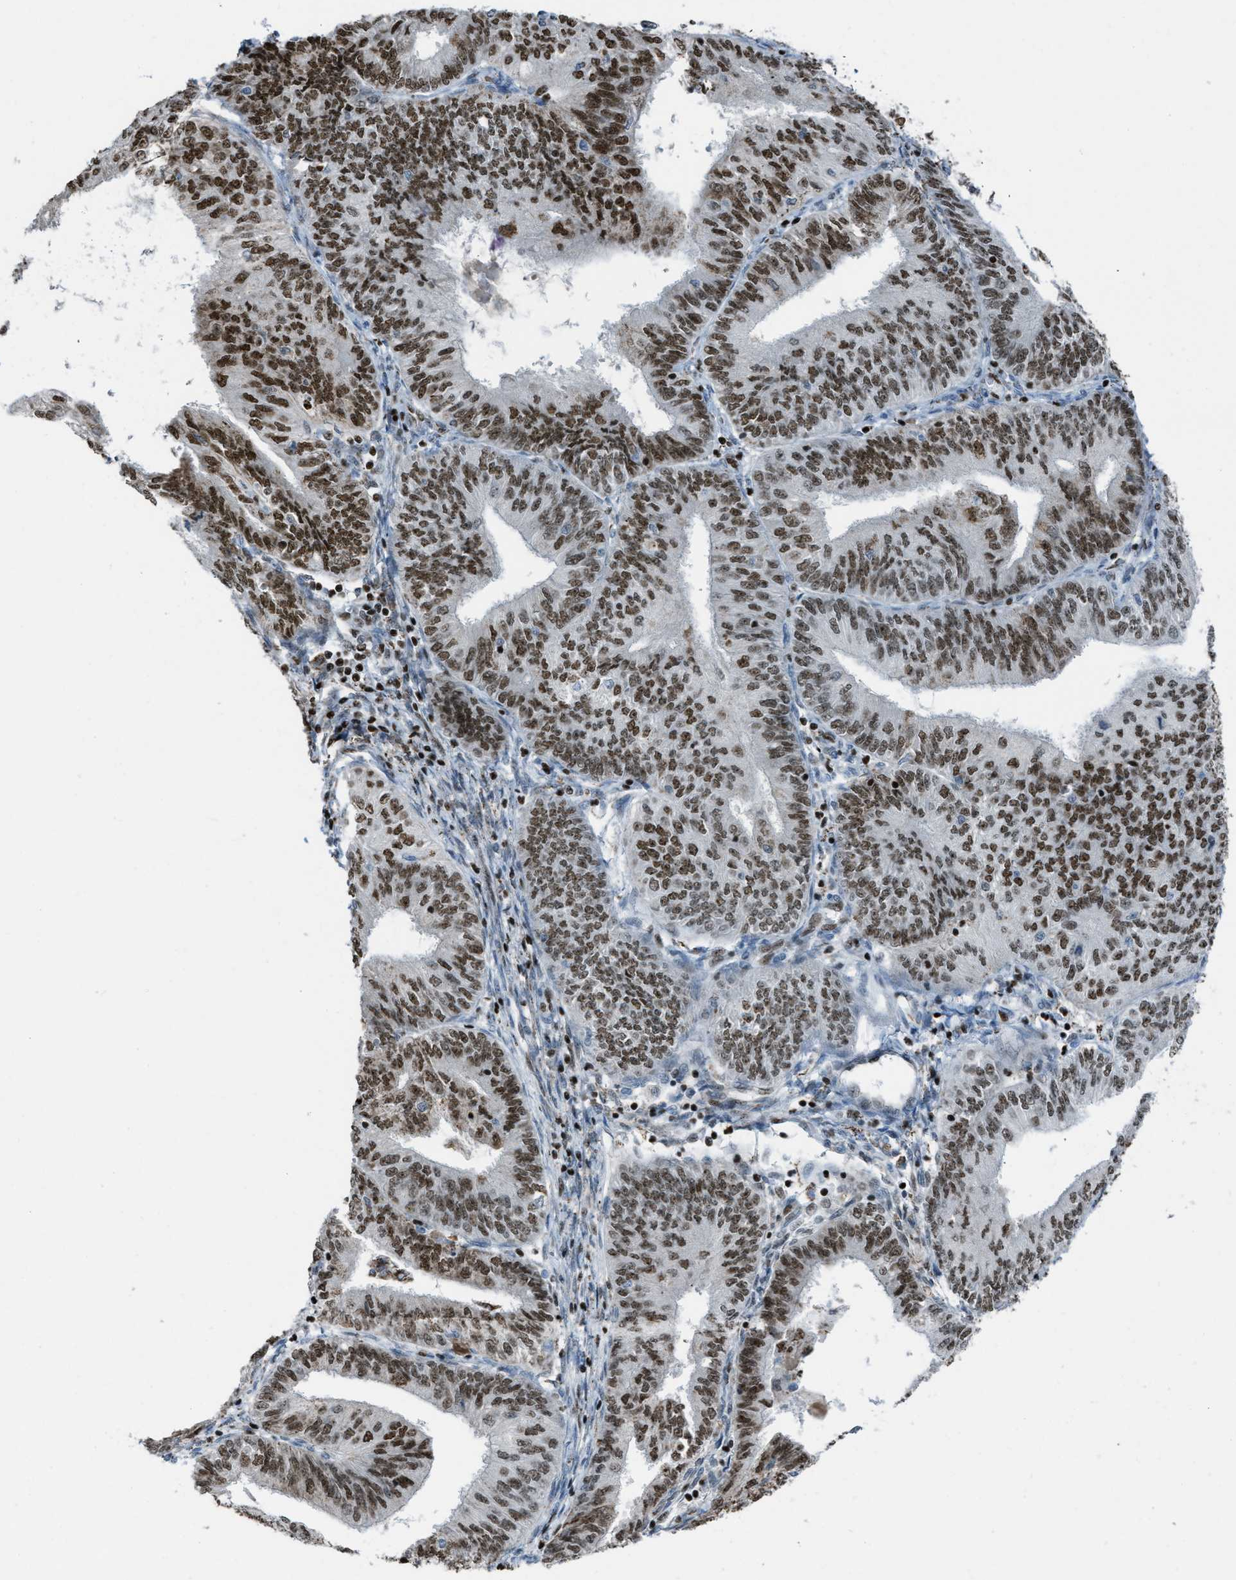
{"staining": {"intensity": "strong", "quantity": ">75%", "location": "nuclear"}, "tissue": "endometrial cancer", "cell_type": "Tumor cells", "image_type": "cancer", "snomed": [{"axis": "morphology", "description": "Adenocarcinoma, NOS"}, {"axis": "topography", "description": "Endometrium"}], "caption": "Immunohistochemistry (IHC) (DAB) staining of endometrial adenocarcinoma displays strong nuclear protein expression in approximately >75% of tumor cells. Immunohistochemistry stains the protein in brown and the nuclei are stained blue.", "gene": "SLFN5", "patient": {"sex": "female", "age": 58}}